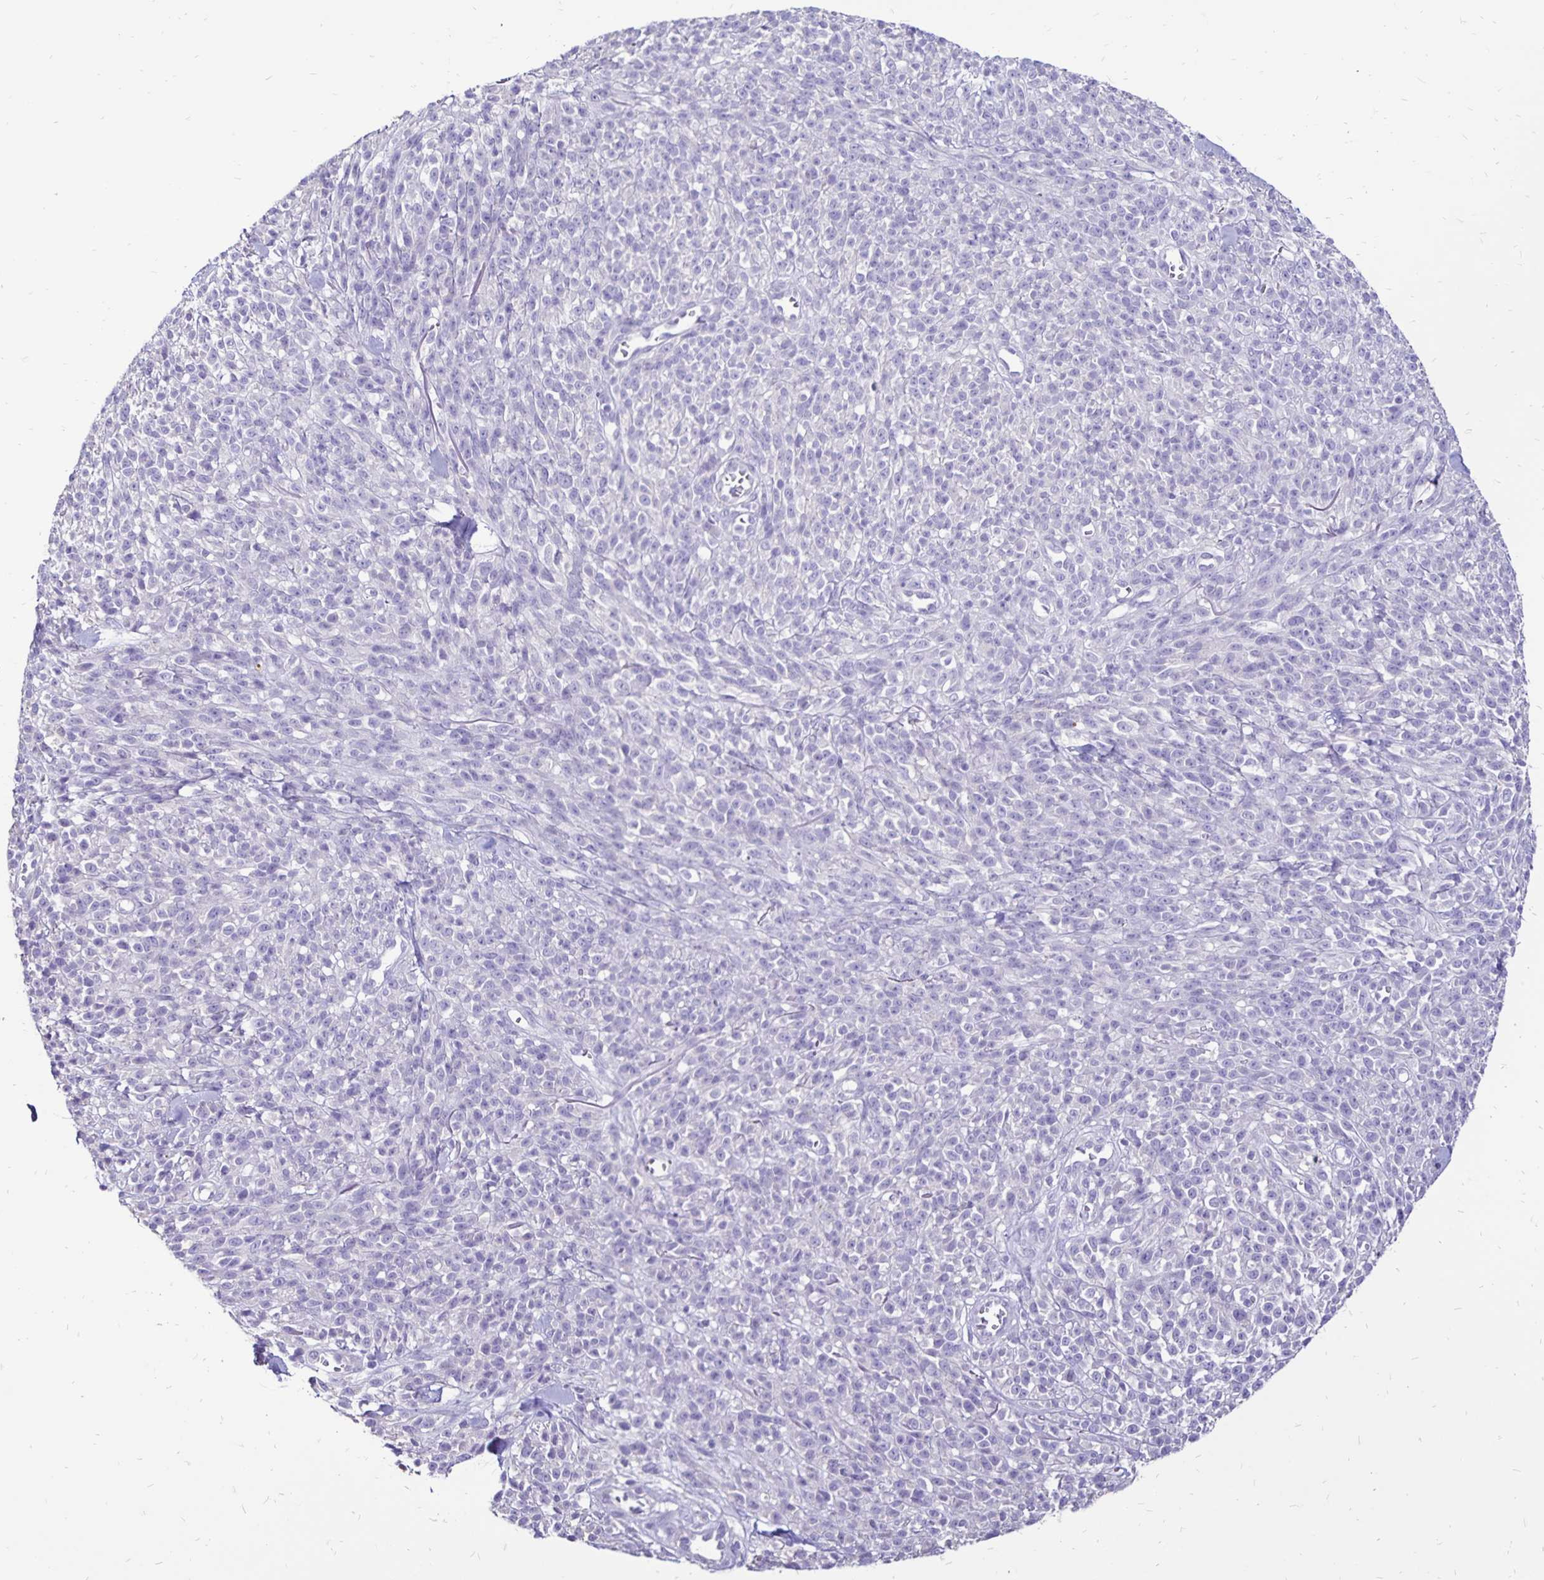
{"staining": {"intensity": "negative", "quantity": "none", "location": "none"}, "tissue": "melanoma", "cell_type": "Tumor cells", "image_type": "cancer", "snomed": [{"axis": "morphology", "description": "Malignant melanoma, NOS"}, {"axis": "topography", "description": "Skin"}, {"axis": "topography", "description": "Skin of trunk"}], "caption": "Human melanoma stained for a protein using immunohistochemistry (IHC) demonstrates no positivity in tumor cells.", "gene": "EVPL", "patient": {"sex": "male", "age": 74}}